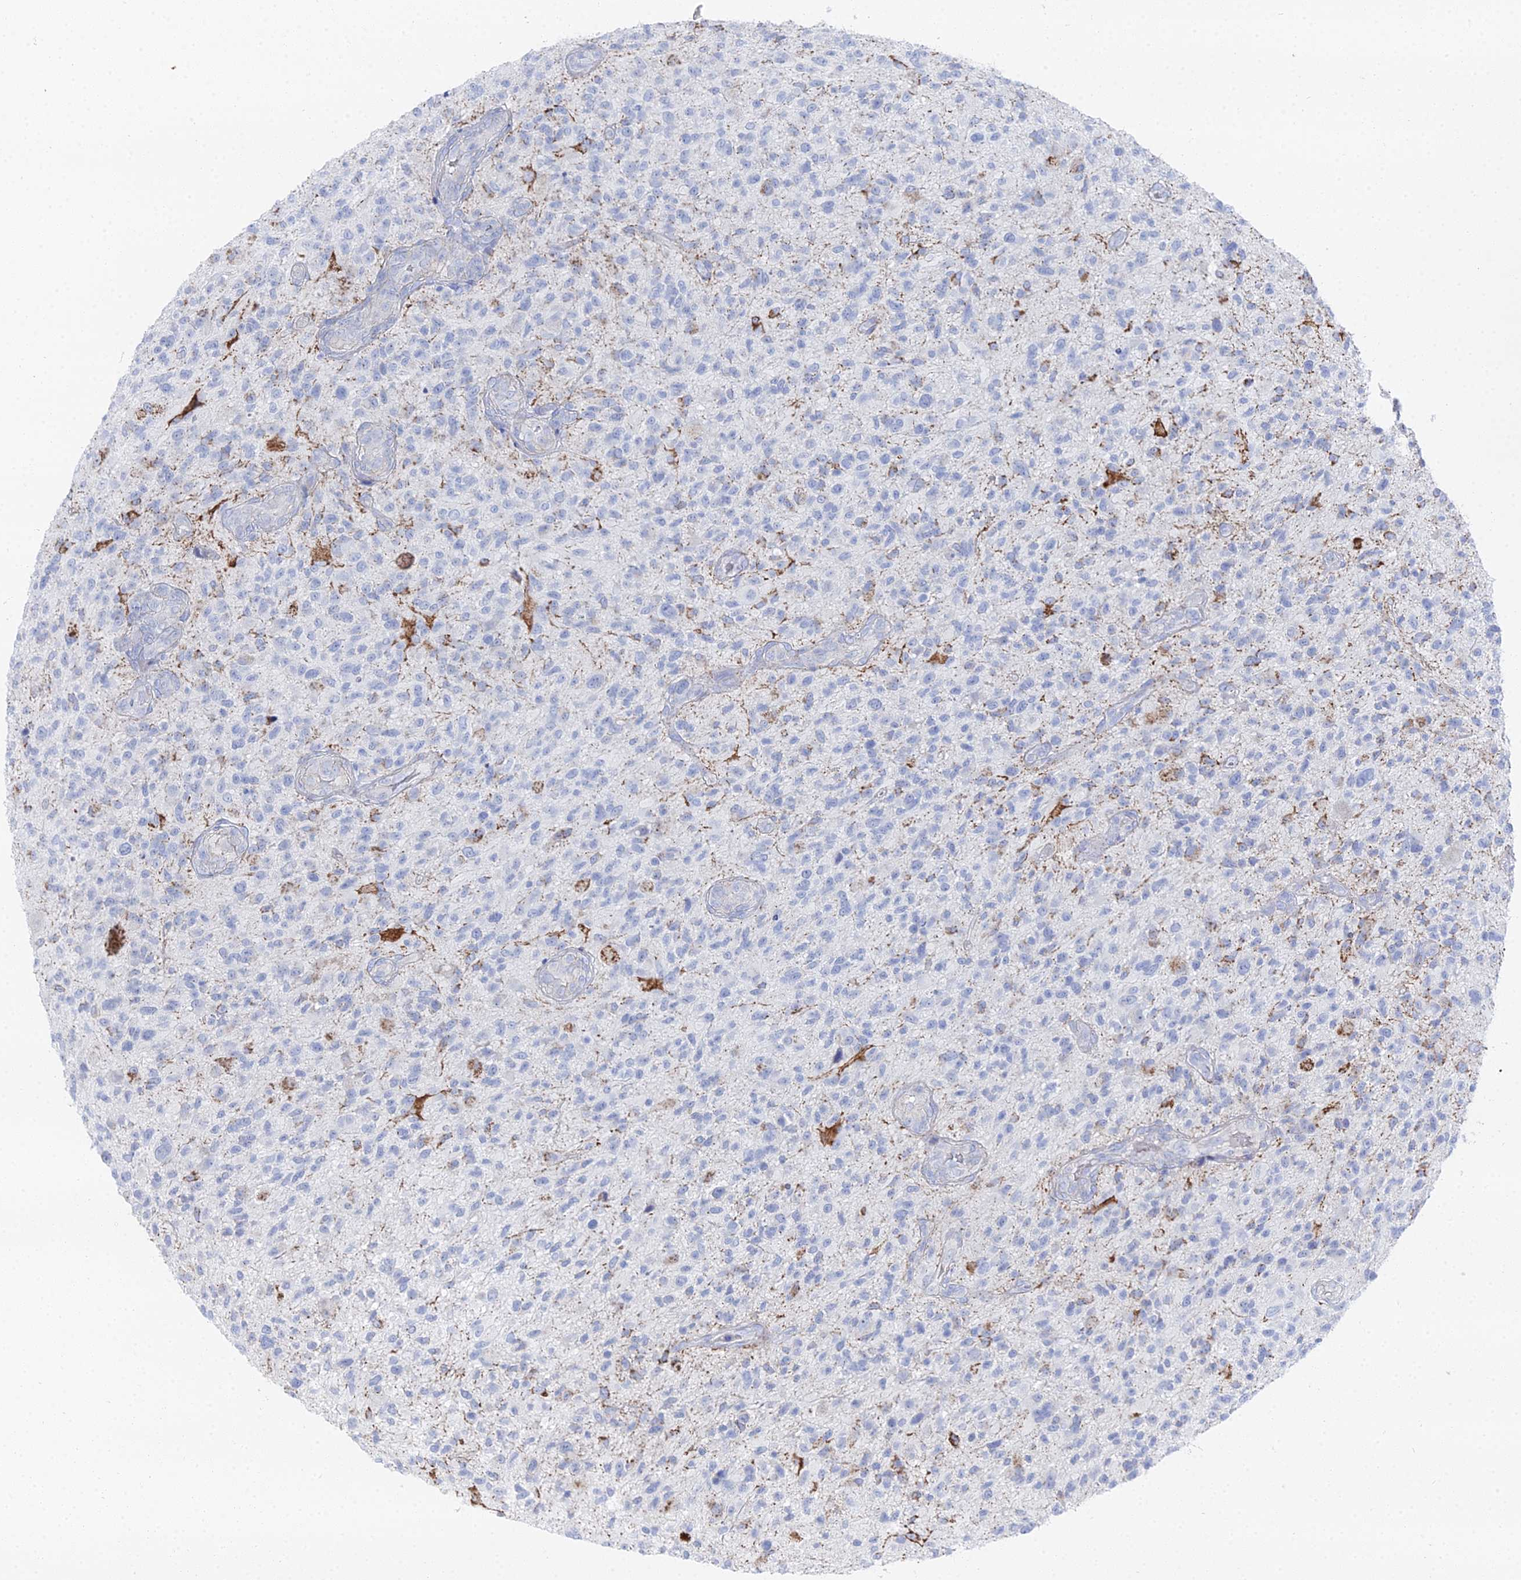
{"staining": {"intensity": "negative", "quantity": "none", "location": "none"}, "tissue": "glioma", "cell_type": "Tumor cells", "image_type": "cancer", "snomed": [{"axis": "morphology", "description": "Glioma, malignant, High grade"}, {"axis": "topography", "description": "Brain"}], "caption": "There is no significant positivity in tumor cells of malignant glioma (high-grade). (DAB (3,3'-diaminobenzidine) IHC visualized using brightfield microscopy, high magnification).", "gene": "DHX34", "patient": {"sex": "male", "age": 47}}